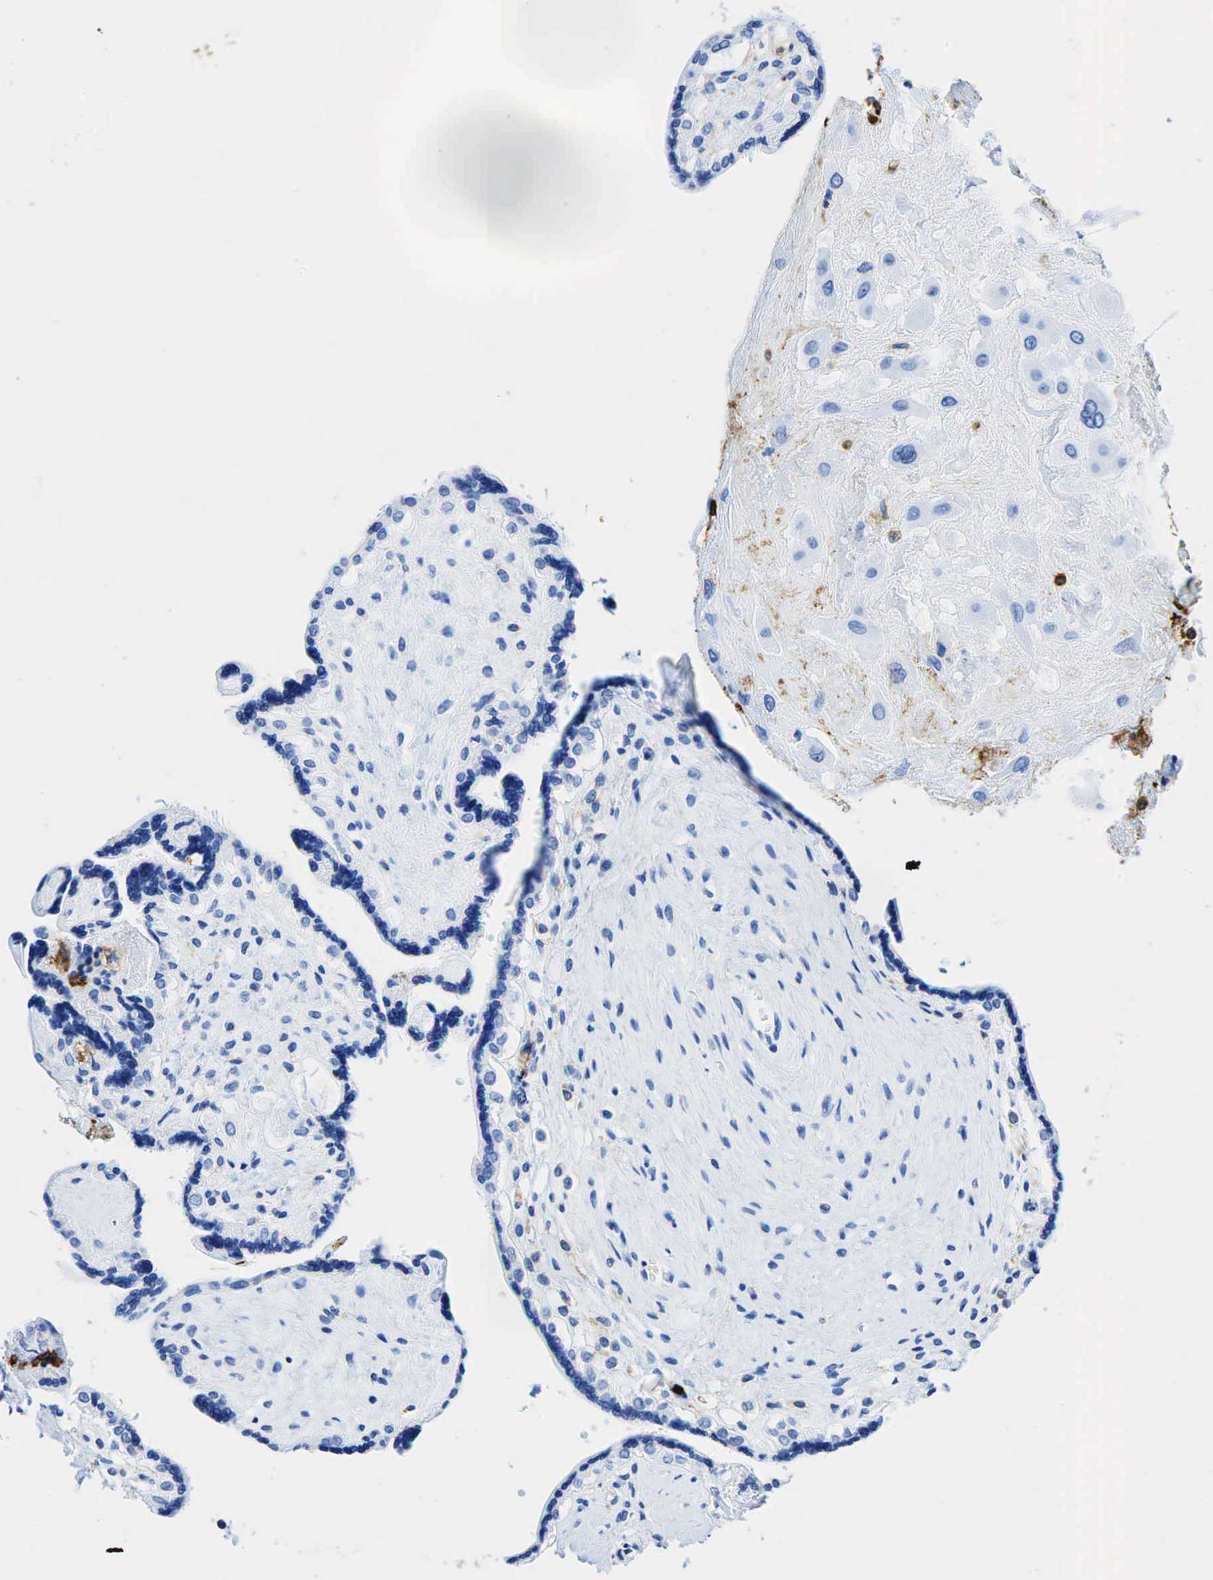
{"staining": {"intensity": "negative", "quantity": "none", "location": "none"}, "tissue": "placenta", "cell_type": "Decidual cells", "image_type": "normal", "snomed": [{"axis": "morphology", "description": "Normal tissue, NOS"}, {"axis": "topography", "description": "Placenta"}], "caption": "The micrograph displays no staining of decidual cells in benign placenta.", "gene": "PTPRC", "patient": {"sex": "female", "age": 31}}